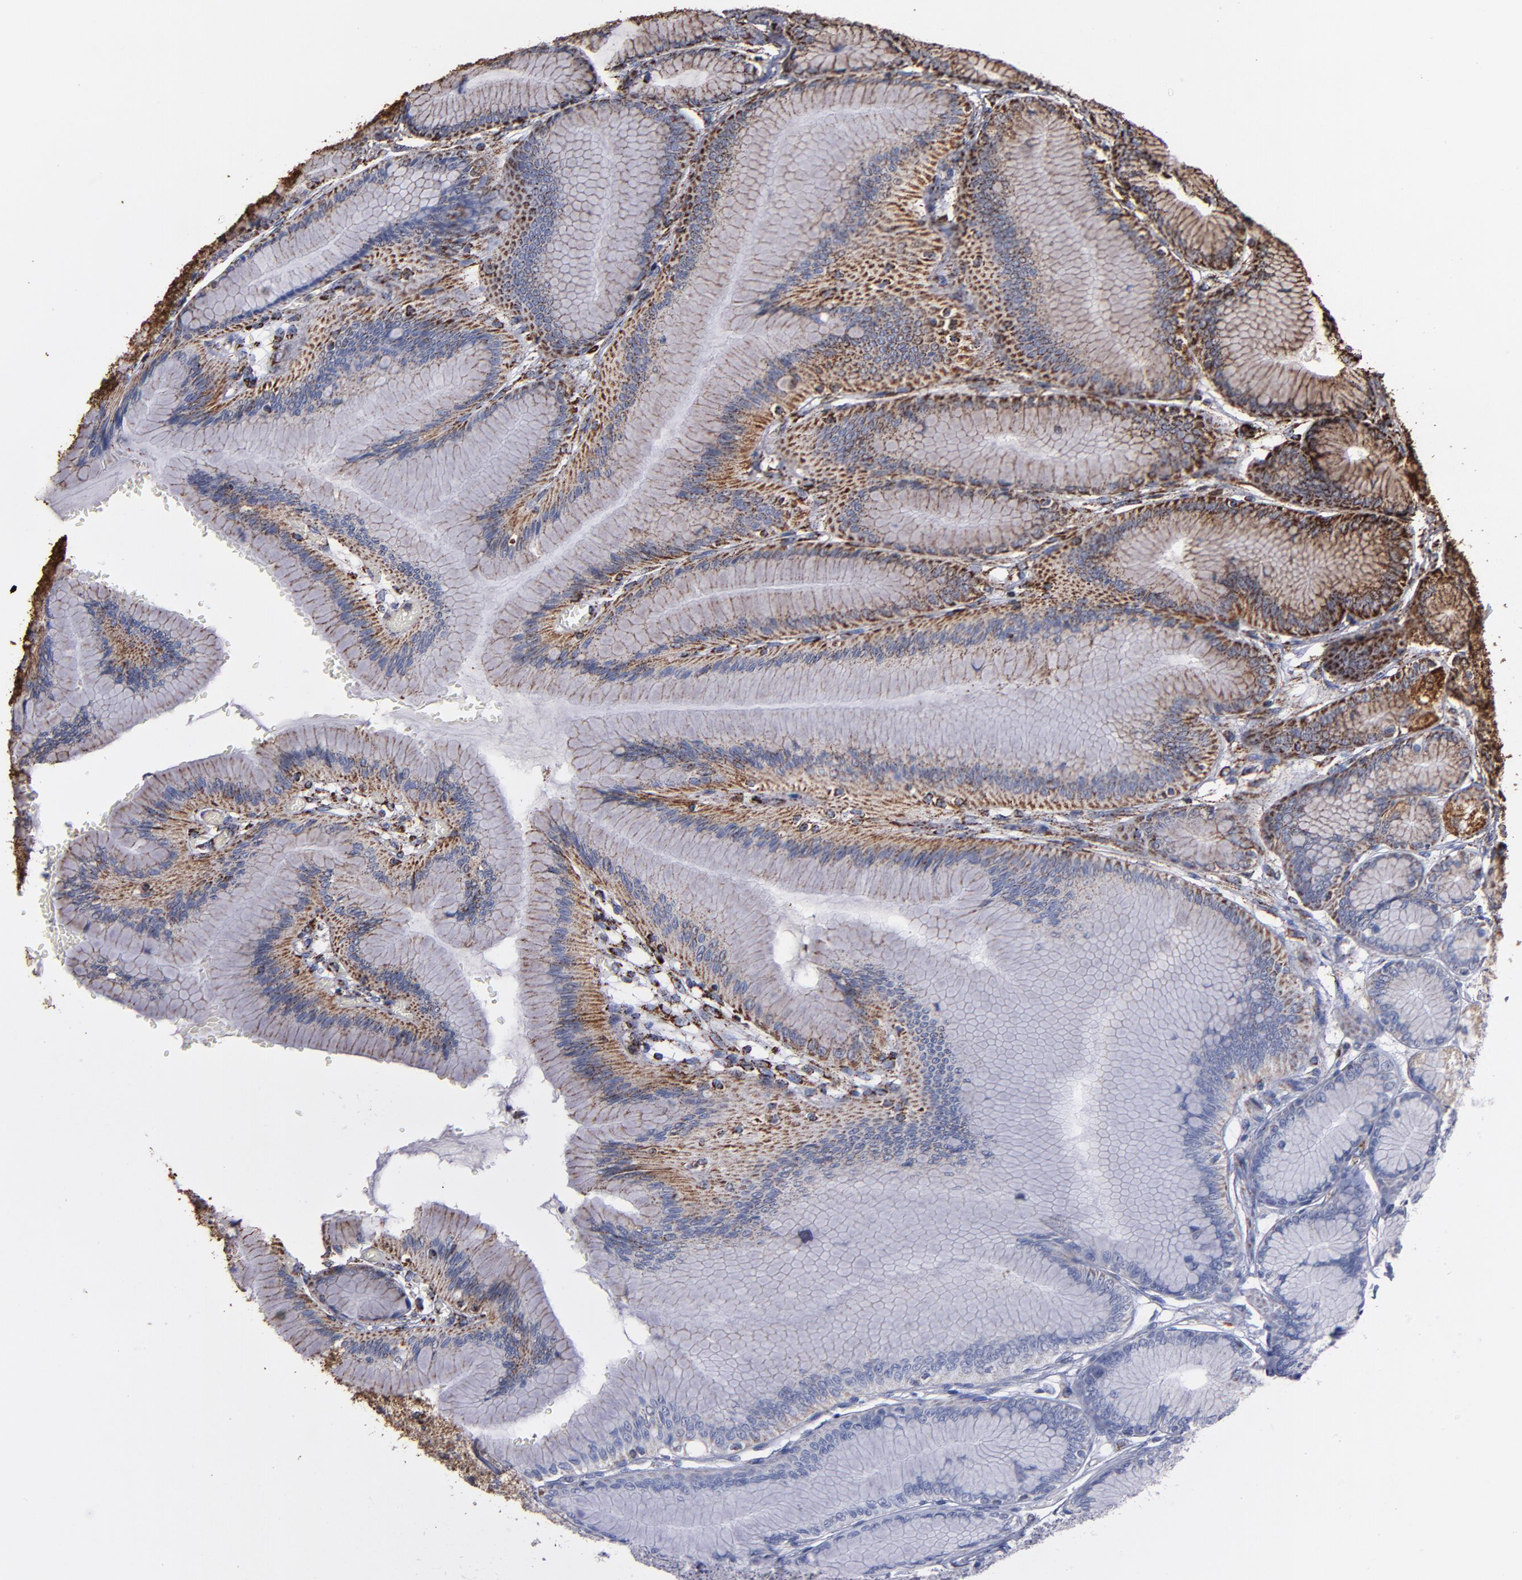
{"staining": {"intensity": "strong", "quantity": ">75%", "location": "cytoplasmic/membranous"}, "tissue": "stomach", "cell_type": "Glandular cells", "image_type": "normal", "snomed": [{"axis": "morphology", "description": "Normal tissue, NOS"}, {"axis": "morphology", "description": "Adenocarcinoma, NOS"}, {"axis": "topography", "description": "Stomach"}, {"axis": "topography", "description": "Stomach, lower"}], "caption": "A high-resolution micrograph shows IHC staining of benign stomach, which reveals strong cytoplasmic/membranous positivity in approximately >75% of glandular cells.", "gene": "SOD2", "patient": {"sex": "female", "age": 65}}